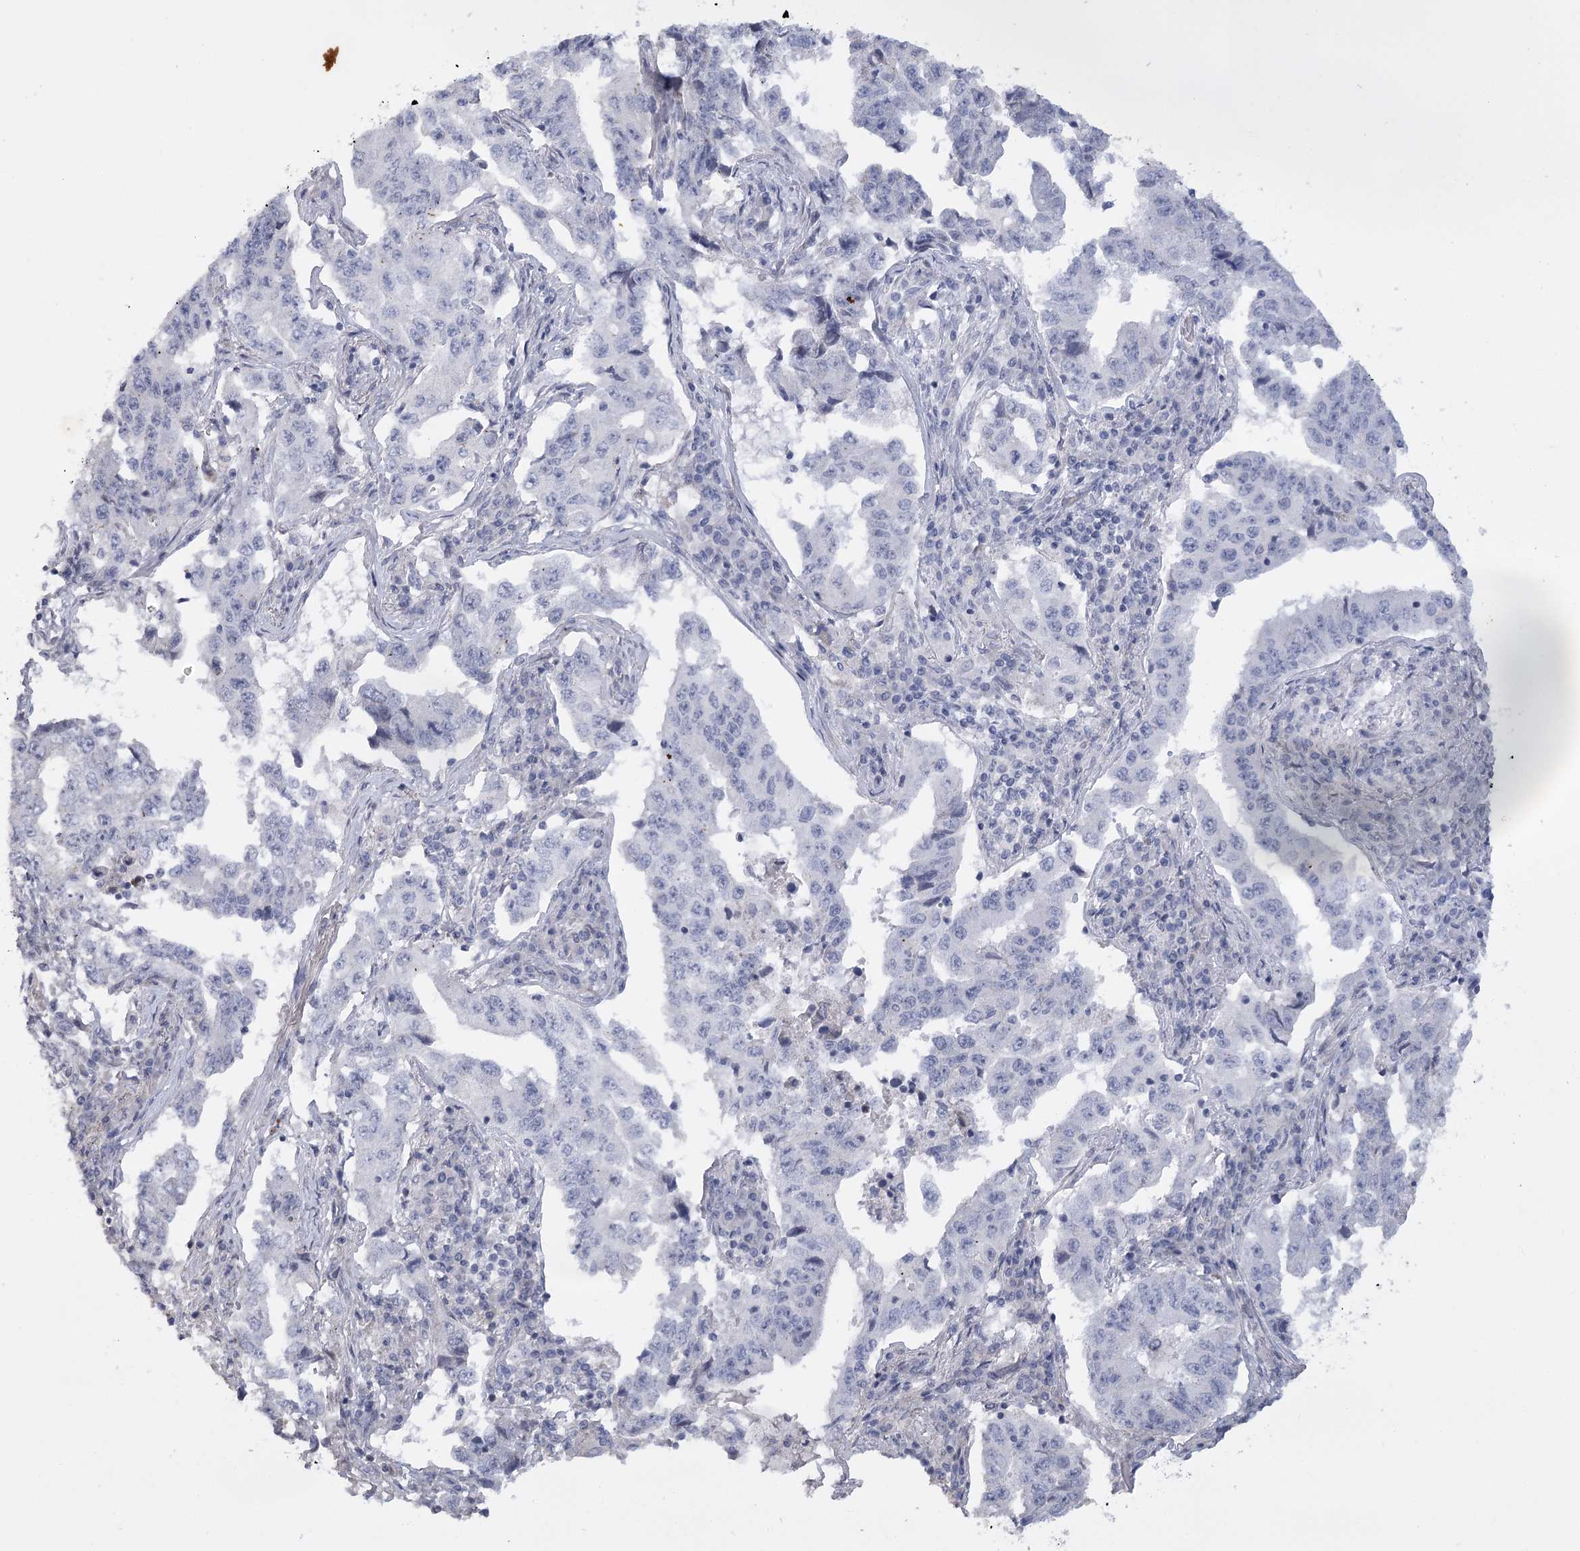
{"staining": {"intensity": "negative", "quantity": "none", "location": "none"}, "tissue": "lung cancer", "cell_type": "Tumor cells", "image_type": "cancer", "snomed": [{"axis": "morphology", "description": "Adenocarcinoma, NOS"}, {"axis": "topography", "description": "Lung"}], "caption": "A histopathology image of lung adenocarcinoma stained for a protein displays no brown staining in tumor cells.", "gene": "FAM76B", "patient": {"sex": "female", "age": 51}}